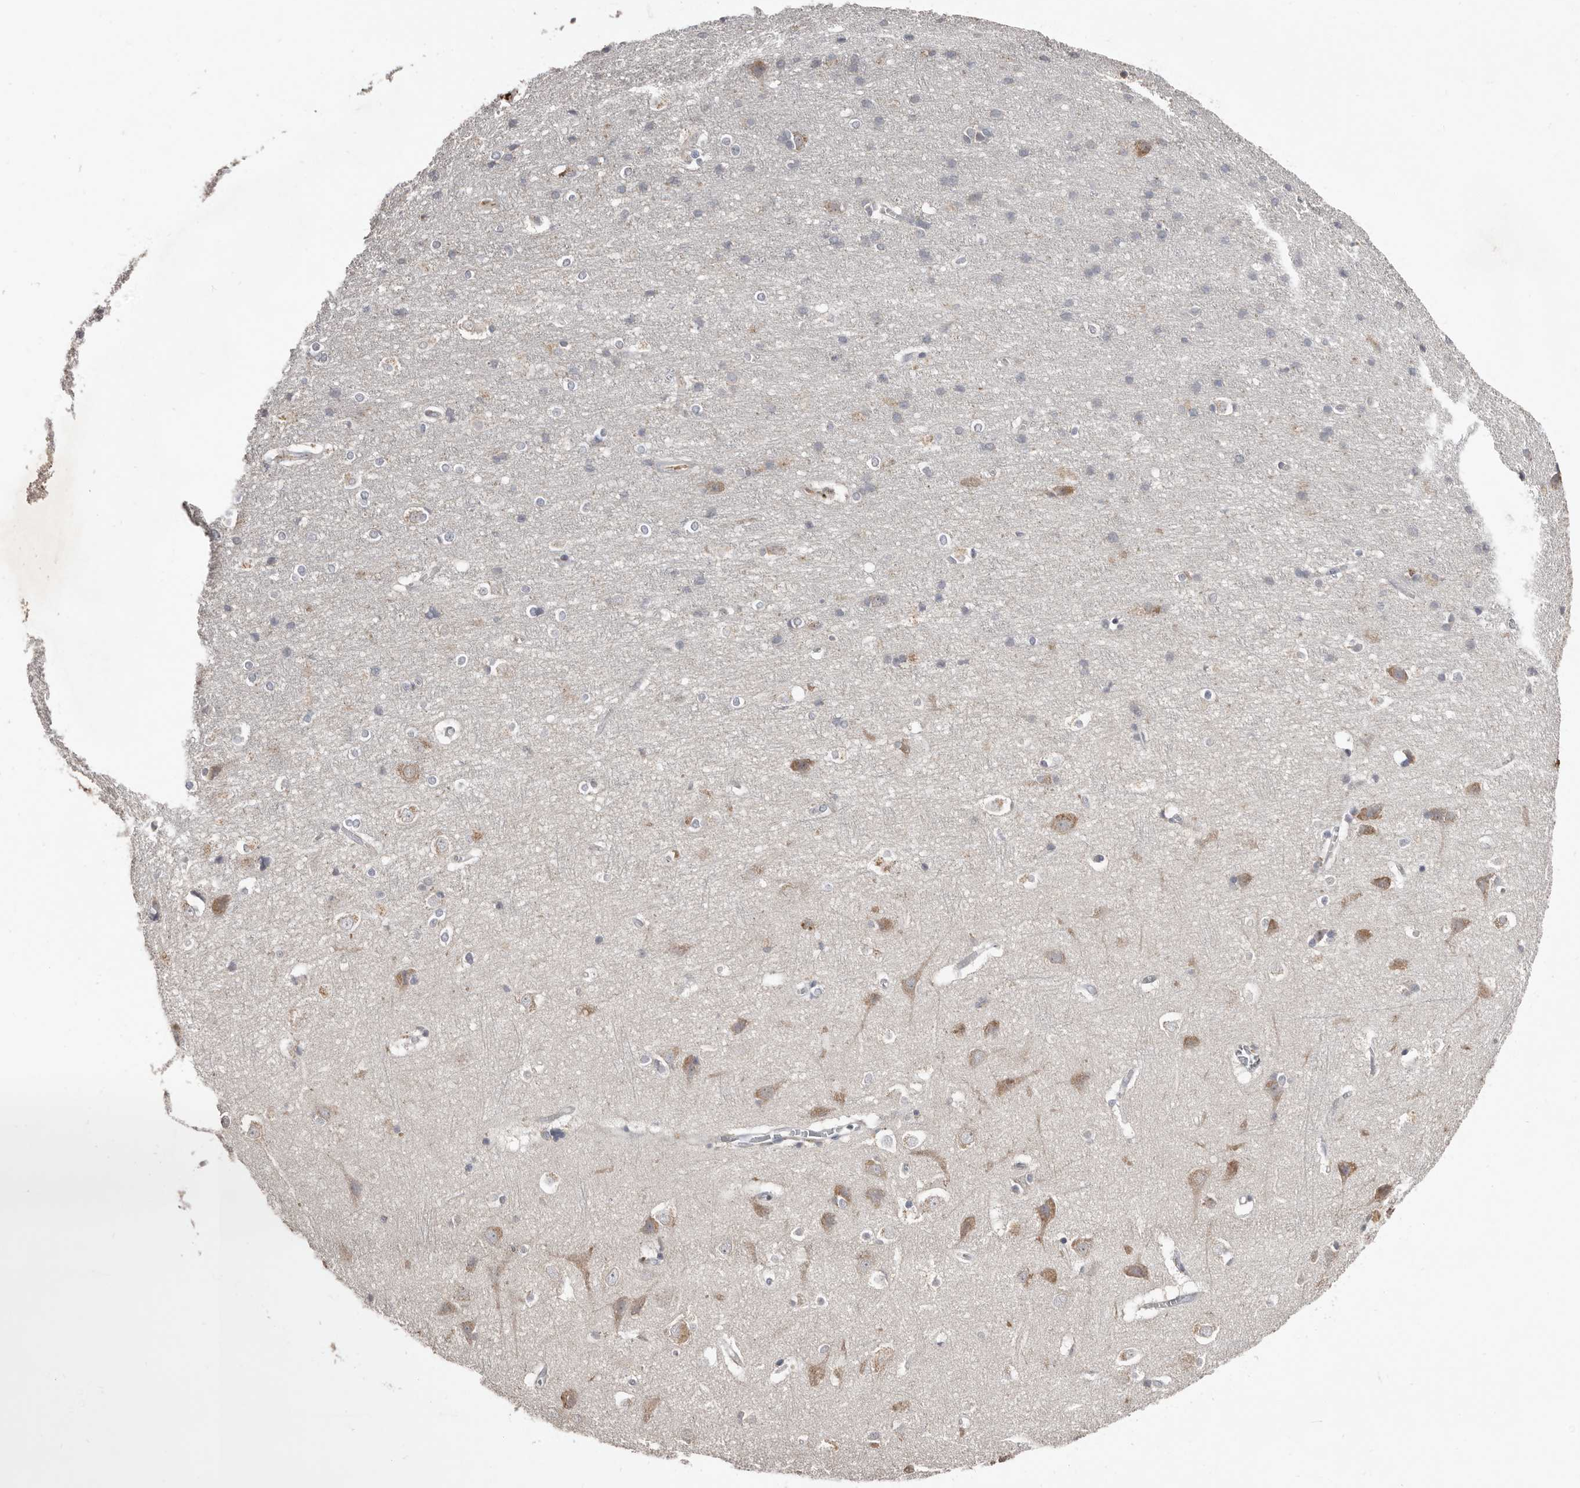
{"staining": {"intensity": "negative", "quantity": "none", "location": "none"}, "tissue": "cerebral cortex", "cell_type": "Endothelial cells", "image_type": "normal", "snomed": [{"axis": "morphology", "description": "Normal tissue, NOS"}, {"axis": "topography", "description": "Cerebral cortex"}], "caption": "Immunohistochemistry (IHC) of unremarkable cerebral cortex displays no positivity in endothelial cells.", "gene": "SLC39A2", "patient": {"sex": "male", "age": 54}}